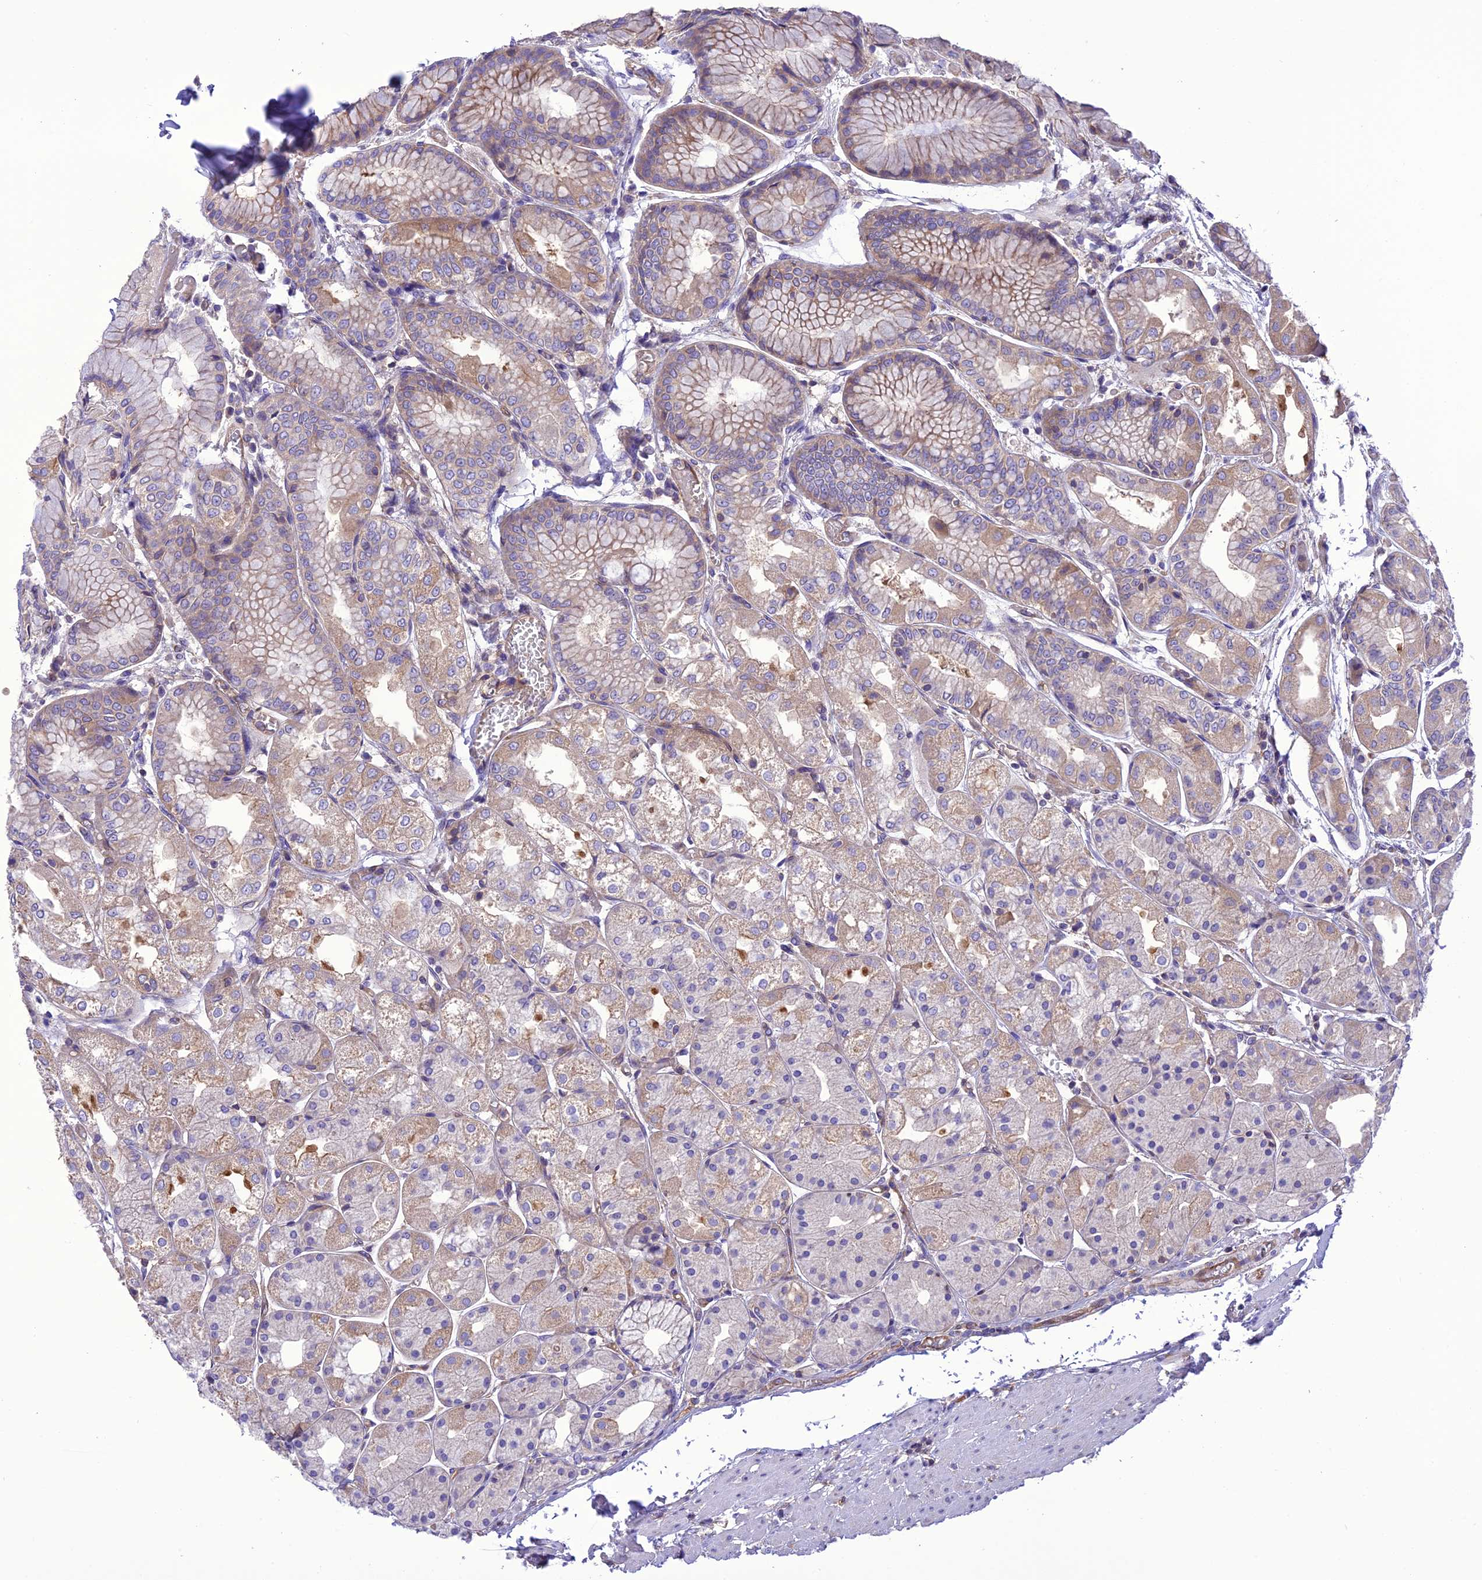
{"staining": {"intensity": "moderate", "quantity": "25%-75%", "location": "cytoplasmic/membranous"}, "tissue": "stomach", "cell_type": "Glandular cells", "image_type": "normal", "snomed": [{"axis": "morphology", "description": "Normal tissue, NOS"}, {"axis": "topography", "description": "Stomach, upper"}], "caption": "Moderate cytoplasmic/membranous expression for a protein is present in about 25%-75% of glandular cells of normal stomach using IHC.", "gene": "PPFIA3", "patient": {"sex": "male", "age": 72}}